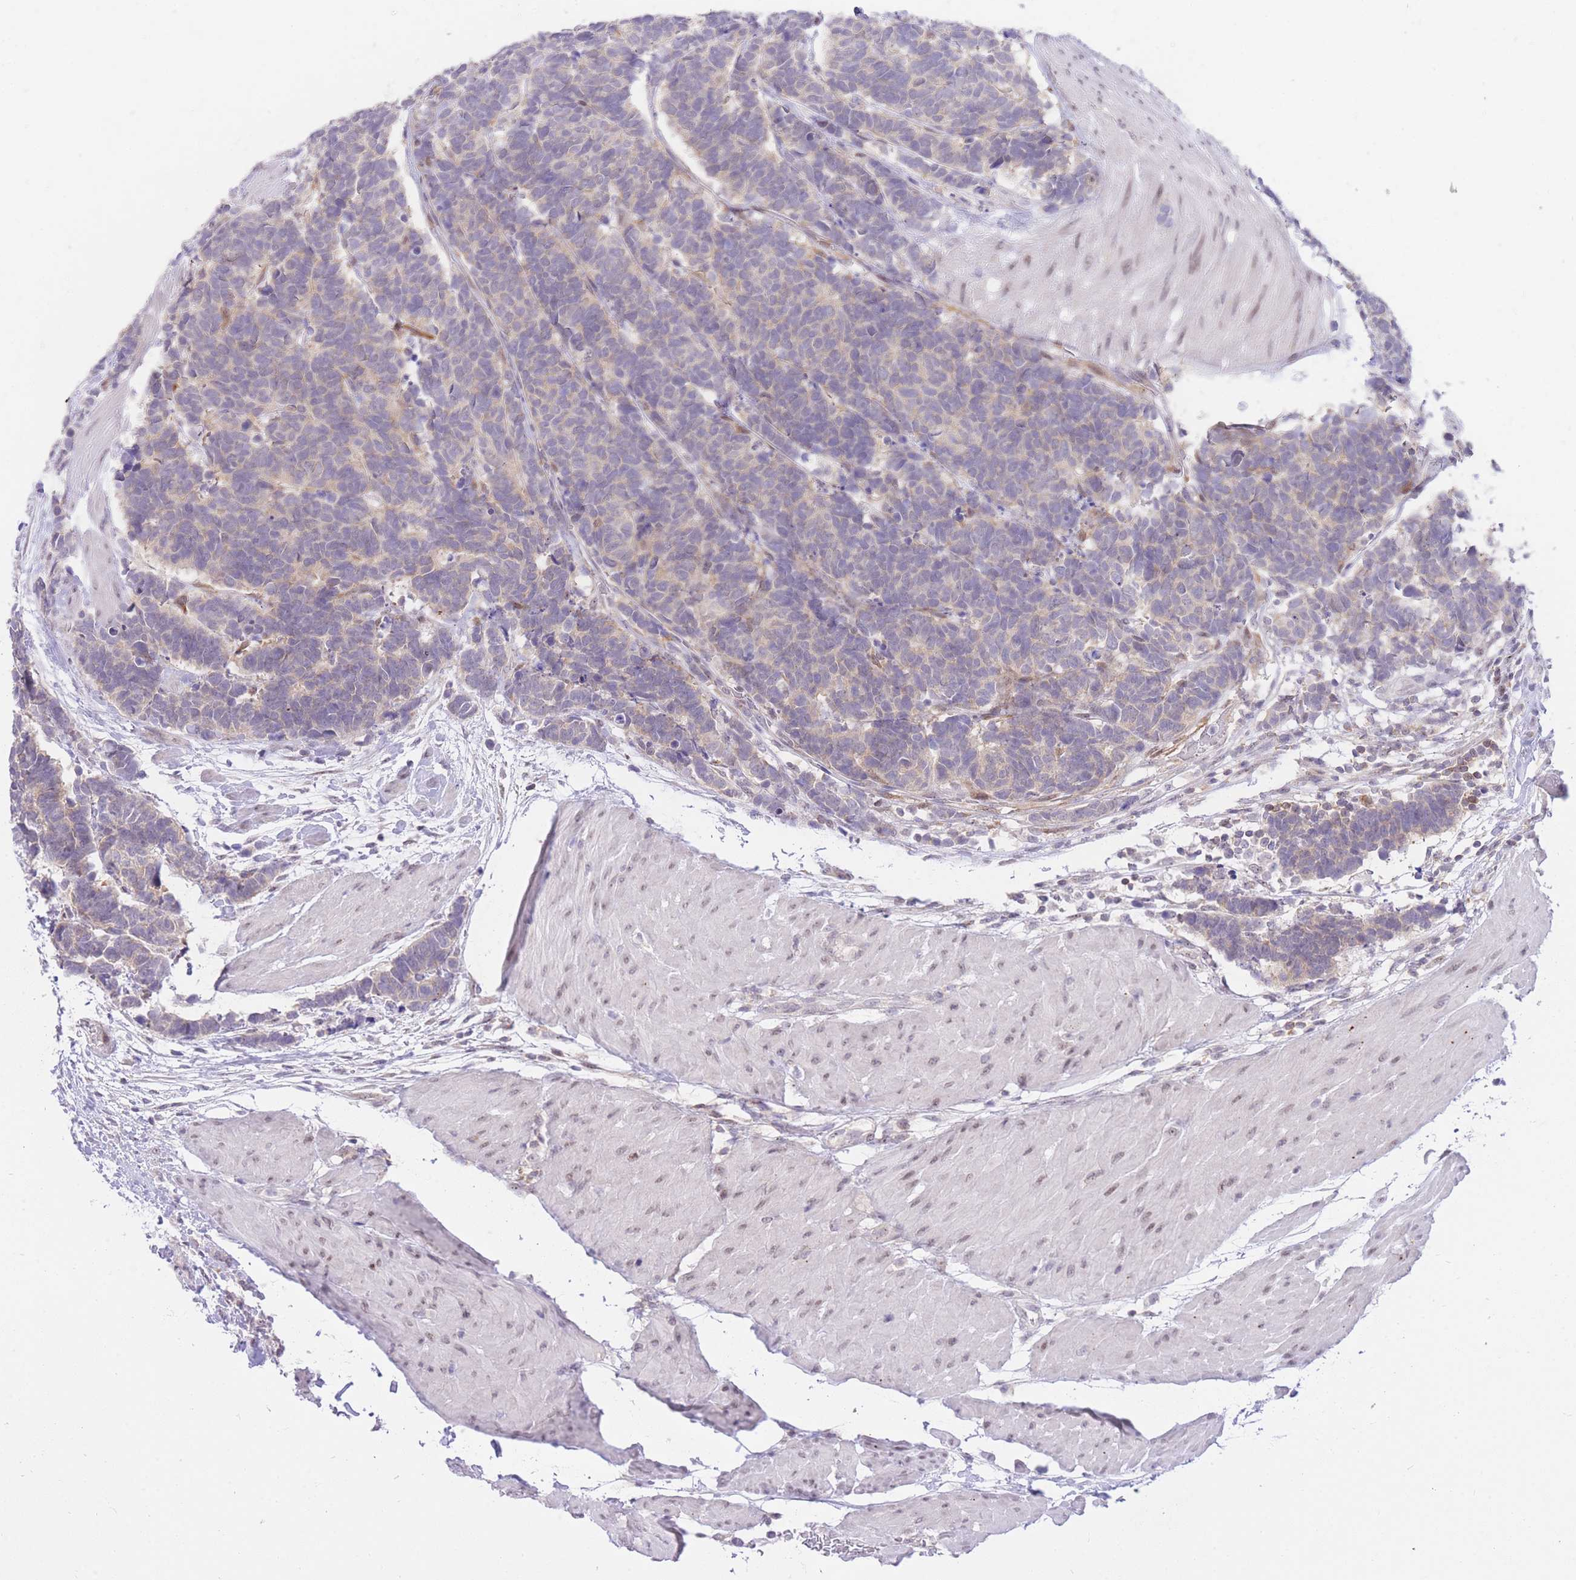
{"staining": {"intensity": "negative", "quantity": "none", "location": "none"}, "tissue": "carcinoid", "cell_type": "Tumor cells", "image_type": "cancer", "snomed": [{"axis": "morphology", "description": "Carcinoma, NOS"}, {"axis": "morphology", "description": "Carcinoid, malignant, NOS"}, {"axis": "topography", "description": "Urinary bladder"}], "caption": "This is a histopathology image of immunohistochemistry (IHC) staining of carcinoid, which shows no staining in tumor cells. (DAB (3,3'-diaminobenzidine) IHC, high magnification).", "gene": "STK39", "patient": {"sex": "male", "age": 57}}